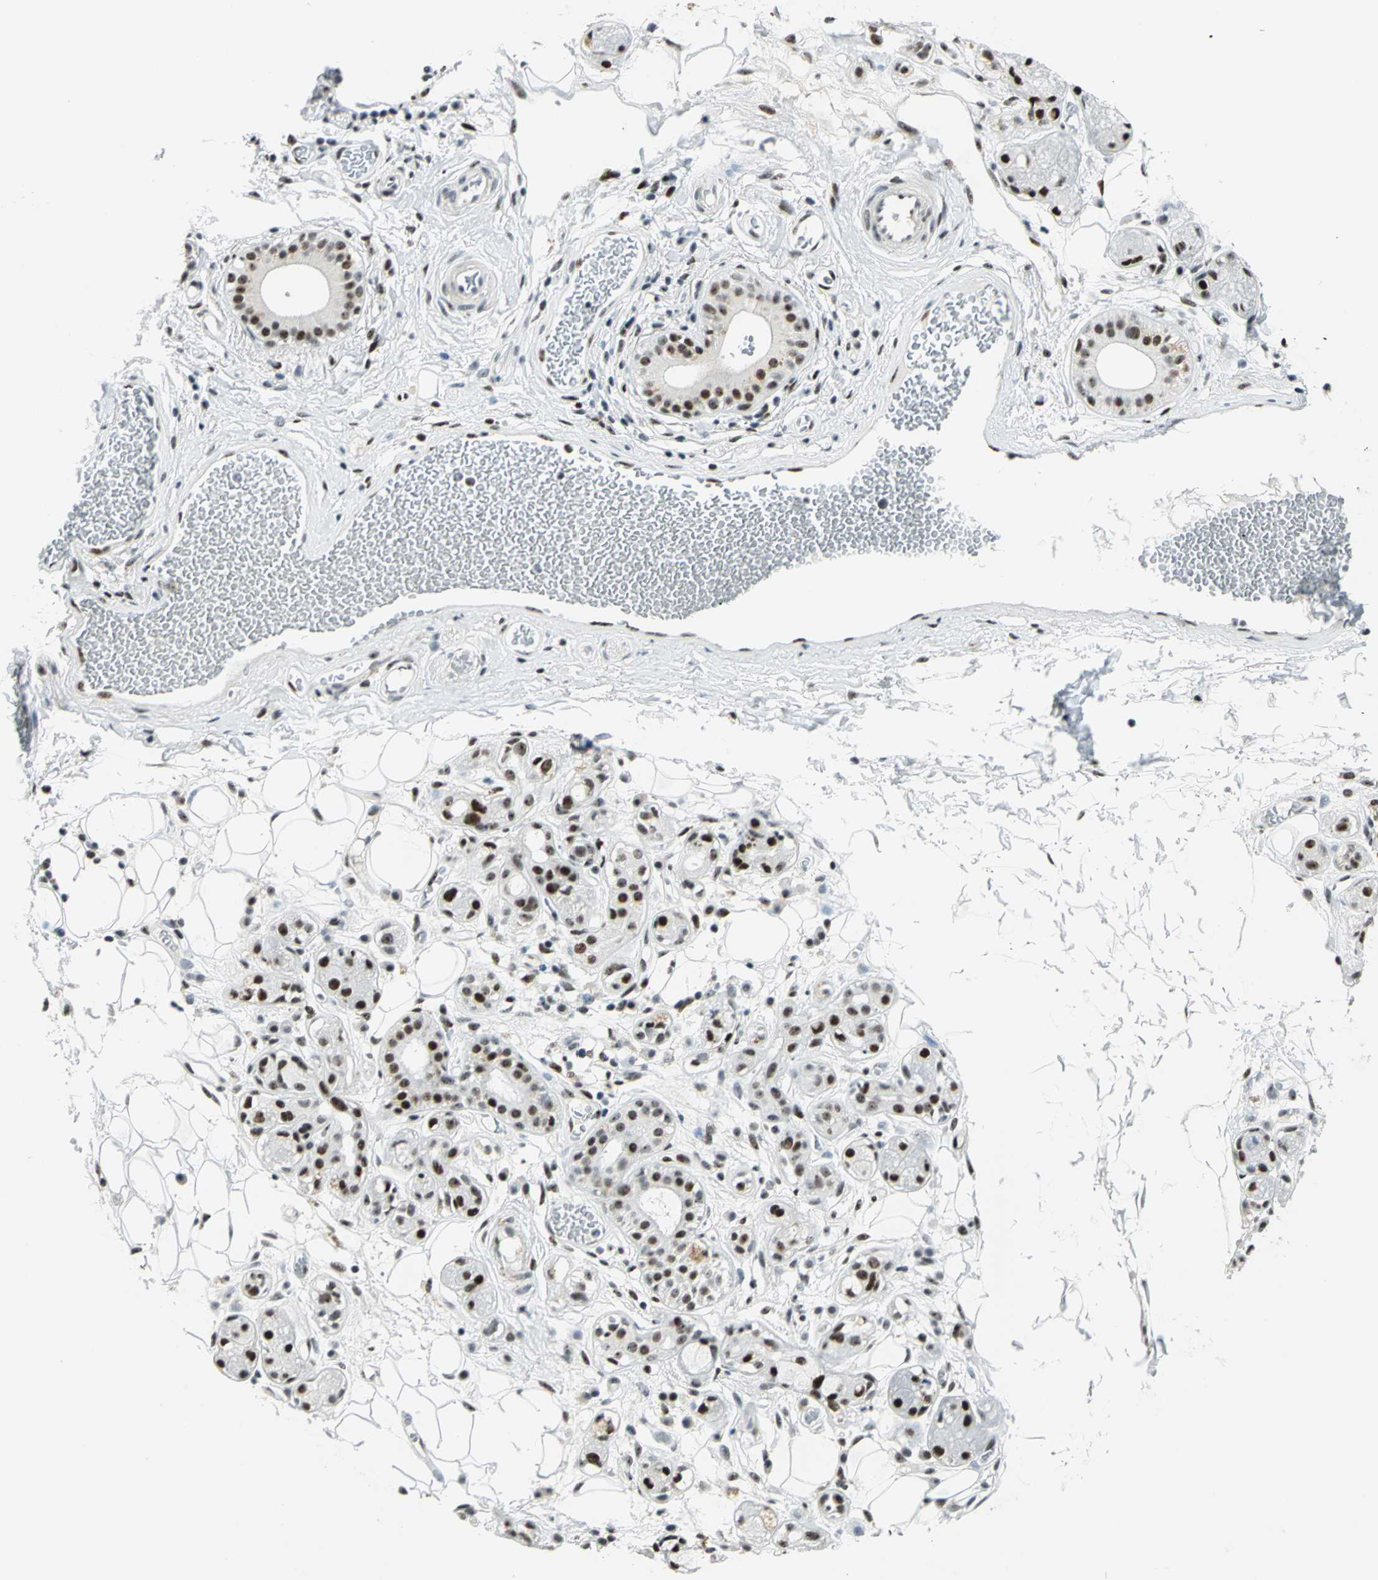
{"staining": {"intensity": "strong", "quantity": ">75%", "location": "nuclear"}, "tissue": "adipose tissue", "cell_type": "Adipocytes", "image_type": "normal", "snomed": [{"axis": "morphology", "description": "Normal tissue, NOS"}, {"axis": "morphology", "description": "Inflammation, NOS"}, {"axis": "topography", "description": "Vascular tissue"}, {"axis": "topography", "description": "Salivary gland"}], "caption": "Benign adipose tissue displays strong nuclear expression in approximately >75% of adipocytes.", "gene": "KAT6B", "patient": {"sex": "female", "age": 75}}